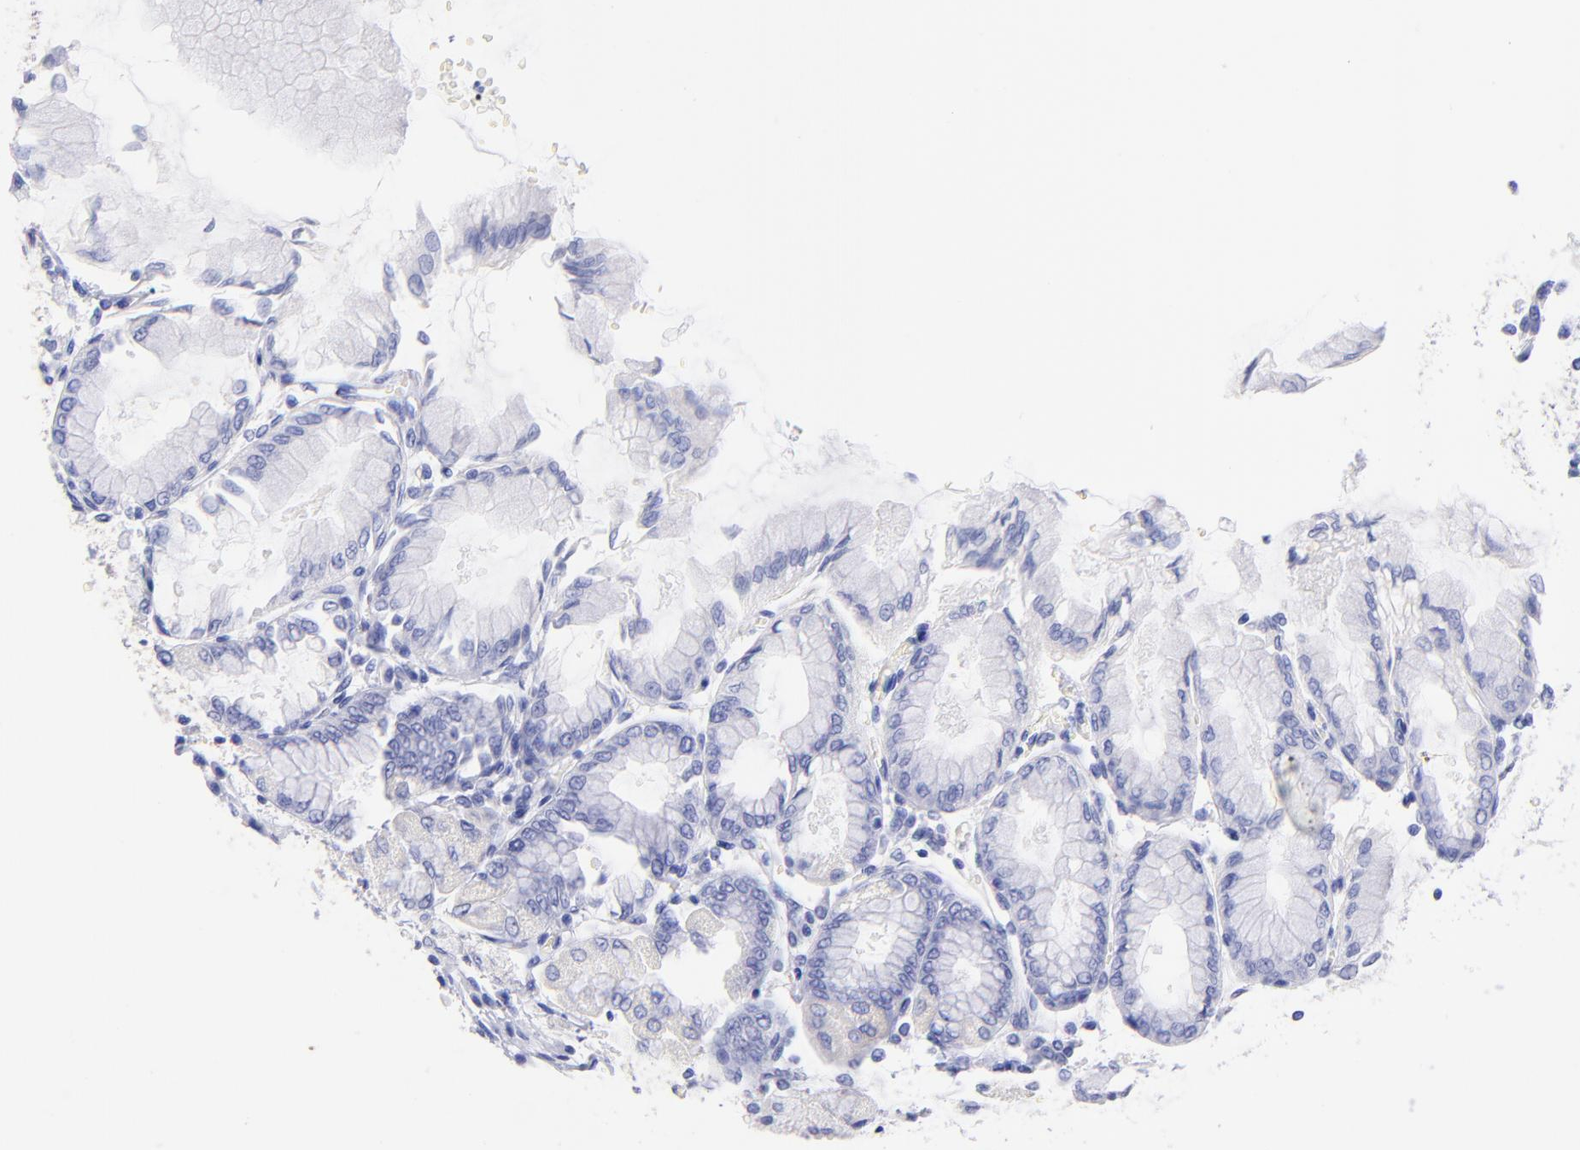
{"staining": {"intensity": "moderate", "quantity": "<25%", "location": "cytoplasmic/membranous"}, "tissue": "stomach", "cell_type": "Glandular cells", "image_type": "normal", "snomed": [{"axis": "morphology", "description": "Normal tissue, NOS"}, {"axis": "topography", "description": "Stomach, upper"}], "caption": "Immunohistochemistry staining of unremarkable stomach, which reveals low levels of moderate cytoplasmic/membranous positivity in approximately <25% of glandular cells indicating moderate cytoplasmic/membranous protein positivity. The staining was performed using DAB (brown) for protein detection and nuclei were counterstained in hematoxylin (blue).", "gene": "RAB3B", "patient": {"sex": "female", "age": 56}}